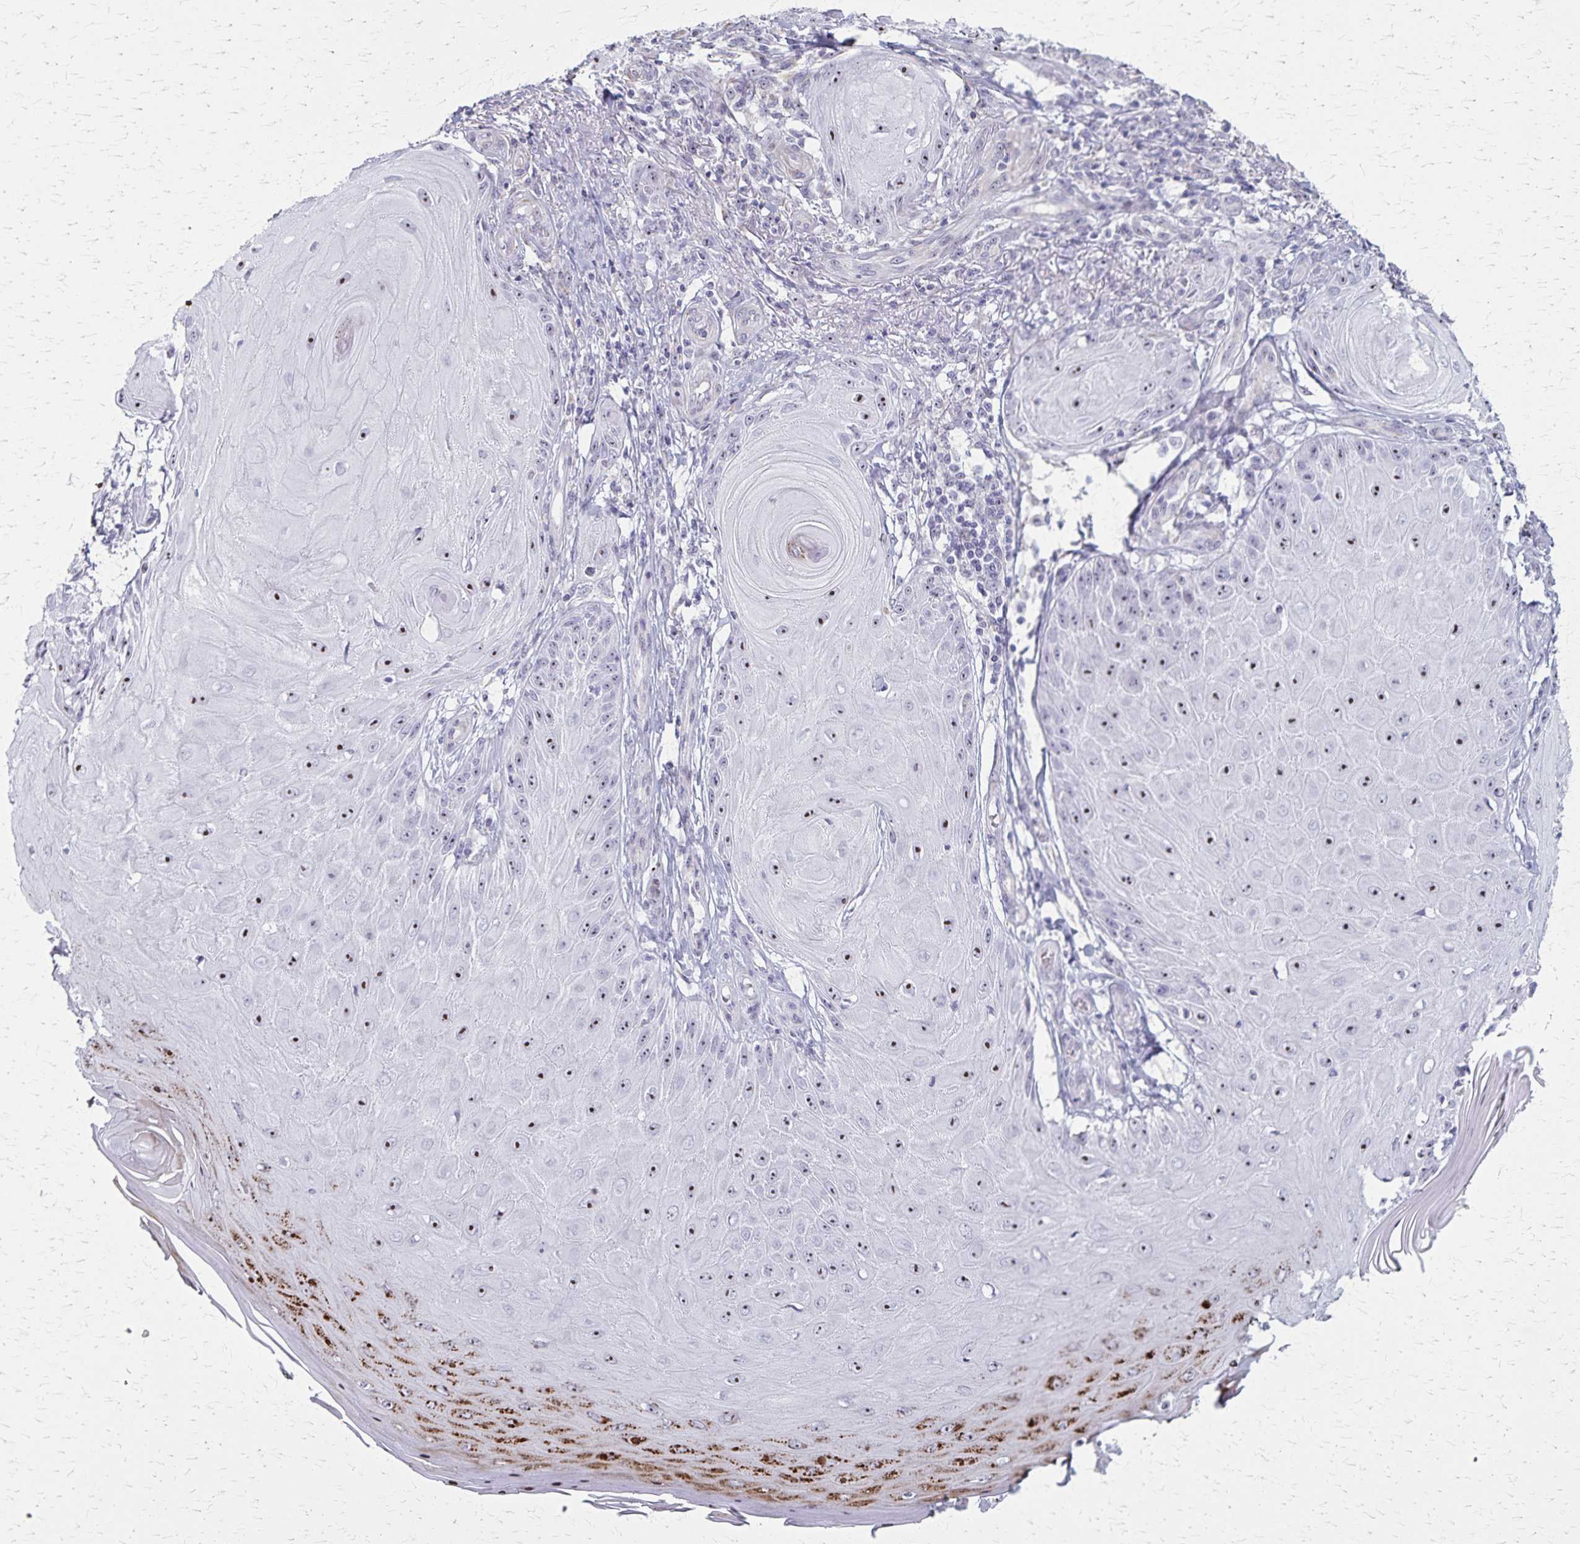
{"staining": {"intensity": "moderate", "quantity": "25%-75%", "location": "nuclear"}, "tissue": "skin cancer", "cell_type": "Tumor cells", "image_type": "cancer", "snomed": [{"axis": "morphology", "description": "Squamous cell carcinoma, NOS"}, {"axis": "topography", "description": "Skin"}], "caption": "IHC photomicrograph of neoplastic tissue: human squamous cell carcinoma (skin) stained using immunohistochemistry displays medium levels of moderate protein expression localized specifically in the nuclear of tumor cells, appearing as a nuclear brown color.", "gene": "DLK2", "patient": {"sex": "female", "age": 77}}